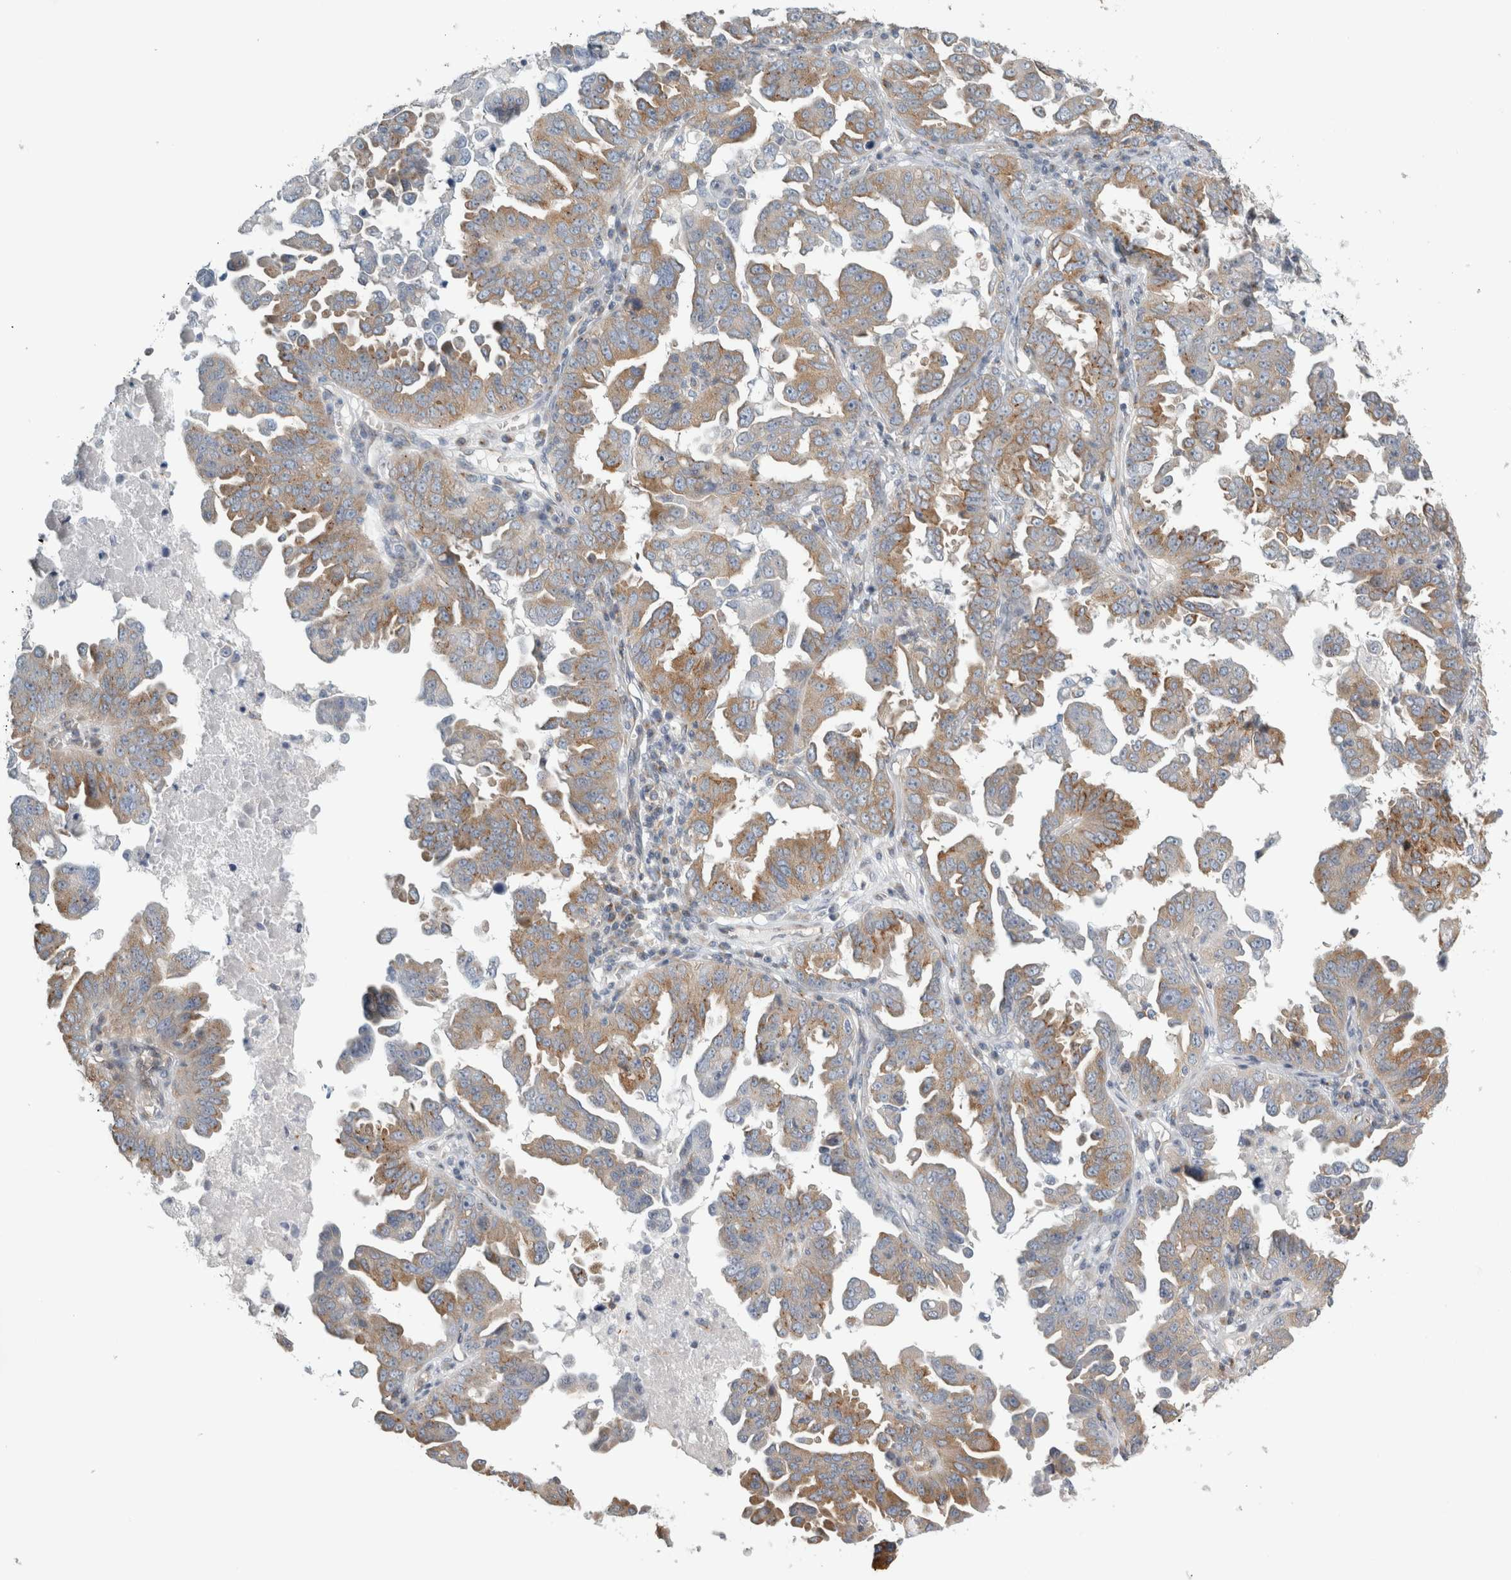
{"staining": {"intensity": "moderate", "quantity": ">75%", "location": "cytoplasmic/membranous"}, "tissue": "ovarian cancer", "cell_type": "Tumor cells", "image_type": "cancer", "snomed": [{"axis": "morphology", "description": "Carcinoma, endometroid"}, {"axis": "topography", "description": "Ovary"}], "caption": "Protein expression analysis of ovarian endometroid carcinoma demonstrates moderate cytoplasmic/membranous expression in approximately >75% of tumor cells.", "gene": "PEX6", "patient": {"sex": "female", "age": 62}}